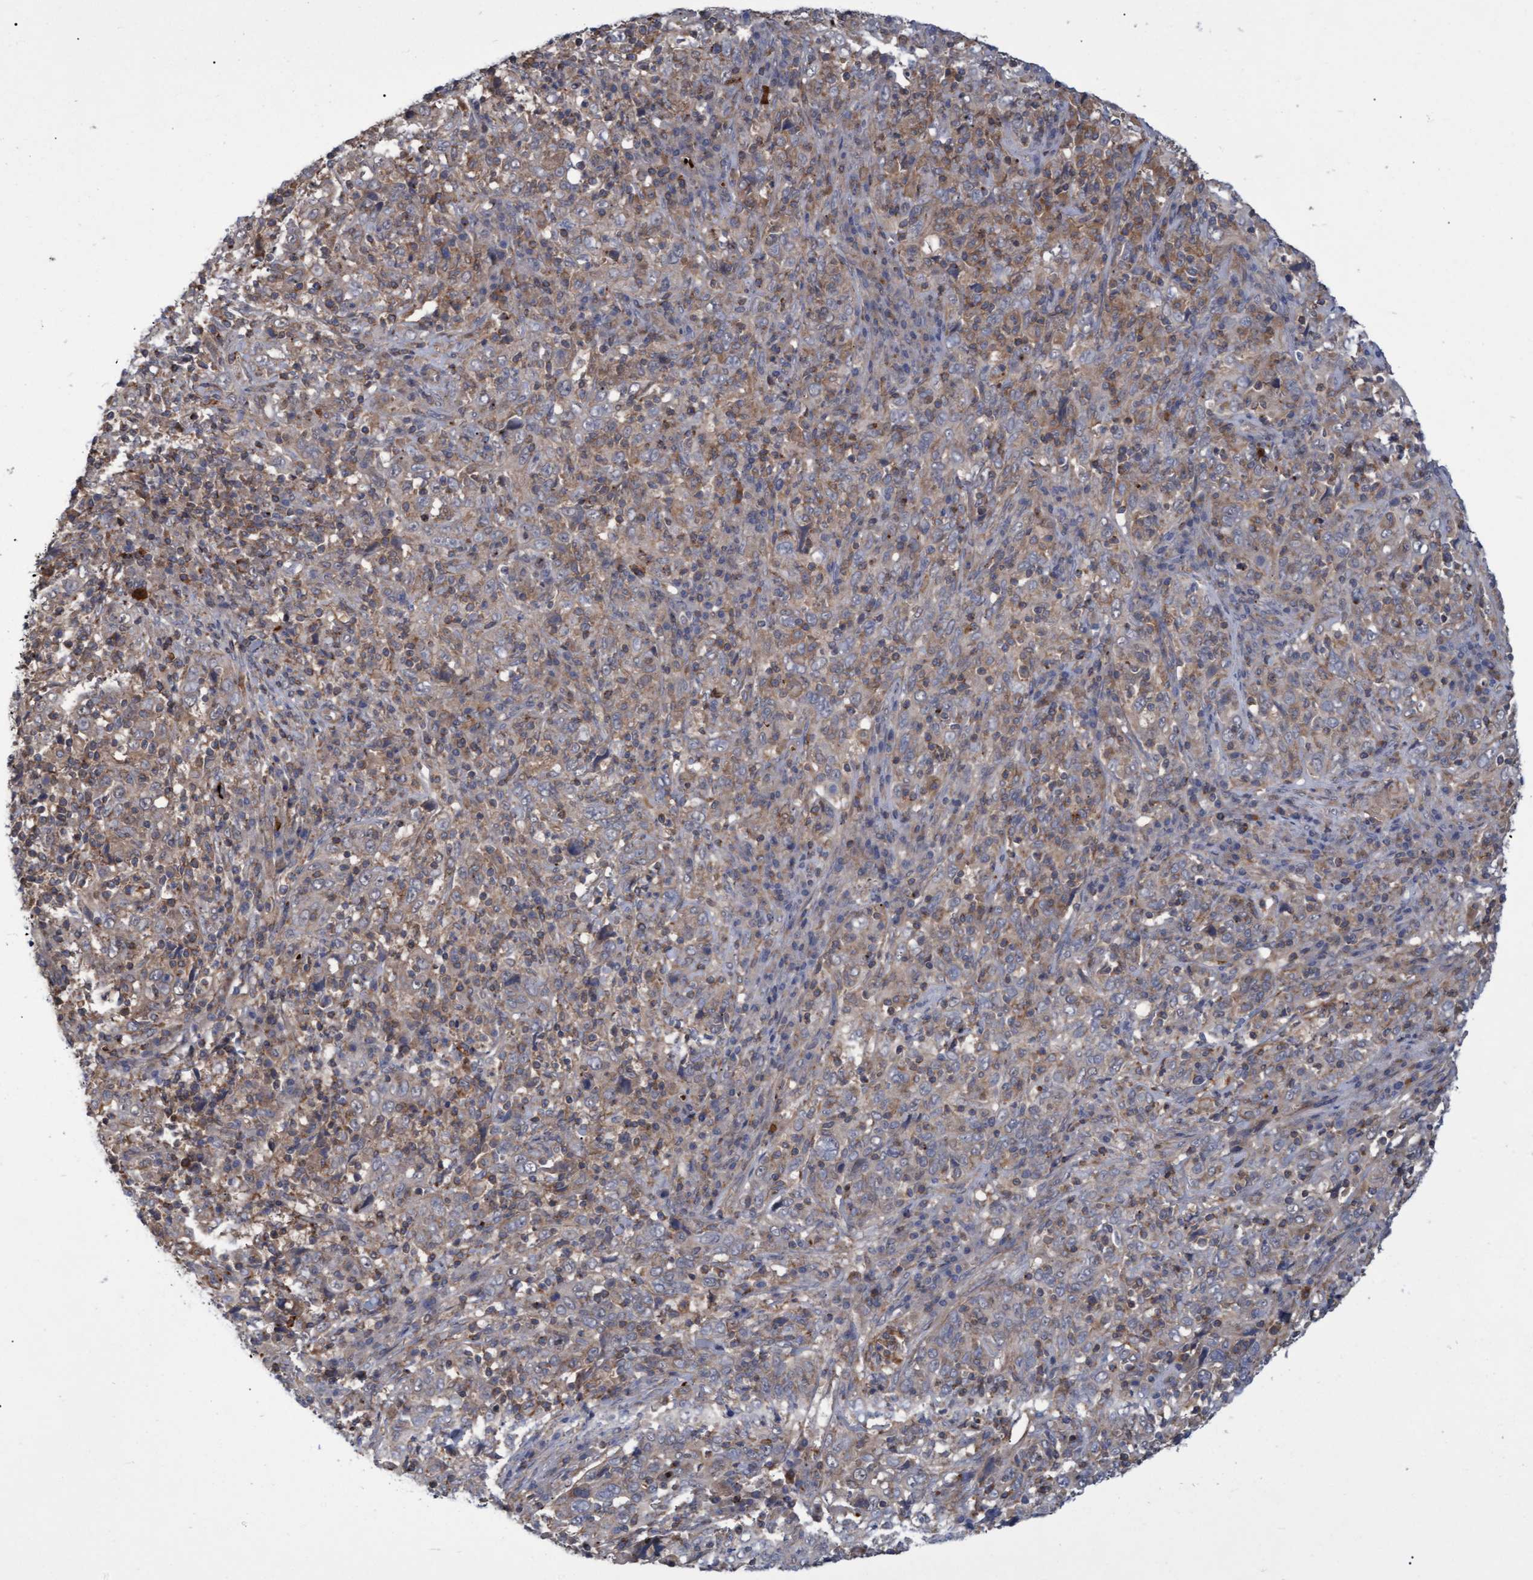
{"staining": {"intensity": "weak", "quantity": ">75%", "location": "cytoplasmic/membranous"}, "tissue": "cervical cancer", "cell_type": "Tumor cells", "image_type": "cancer", "snomed": [{"axis": "morphology", "description": "Squamous cell carcinoma, NOS"}, {"axis": "topography", "description": "Cervix"}], "caption": "Brown immunohistochemical staining in cervical cancer (squamous cell carcinoma) displays weak cytoplasmic/membranous expression in approximately >75% of tumor cells.", "gene": "NAA15", "patient": {"sex": "female", "age": 46}}